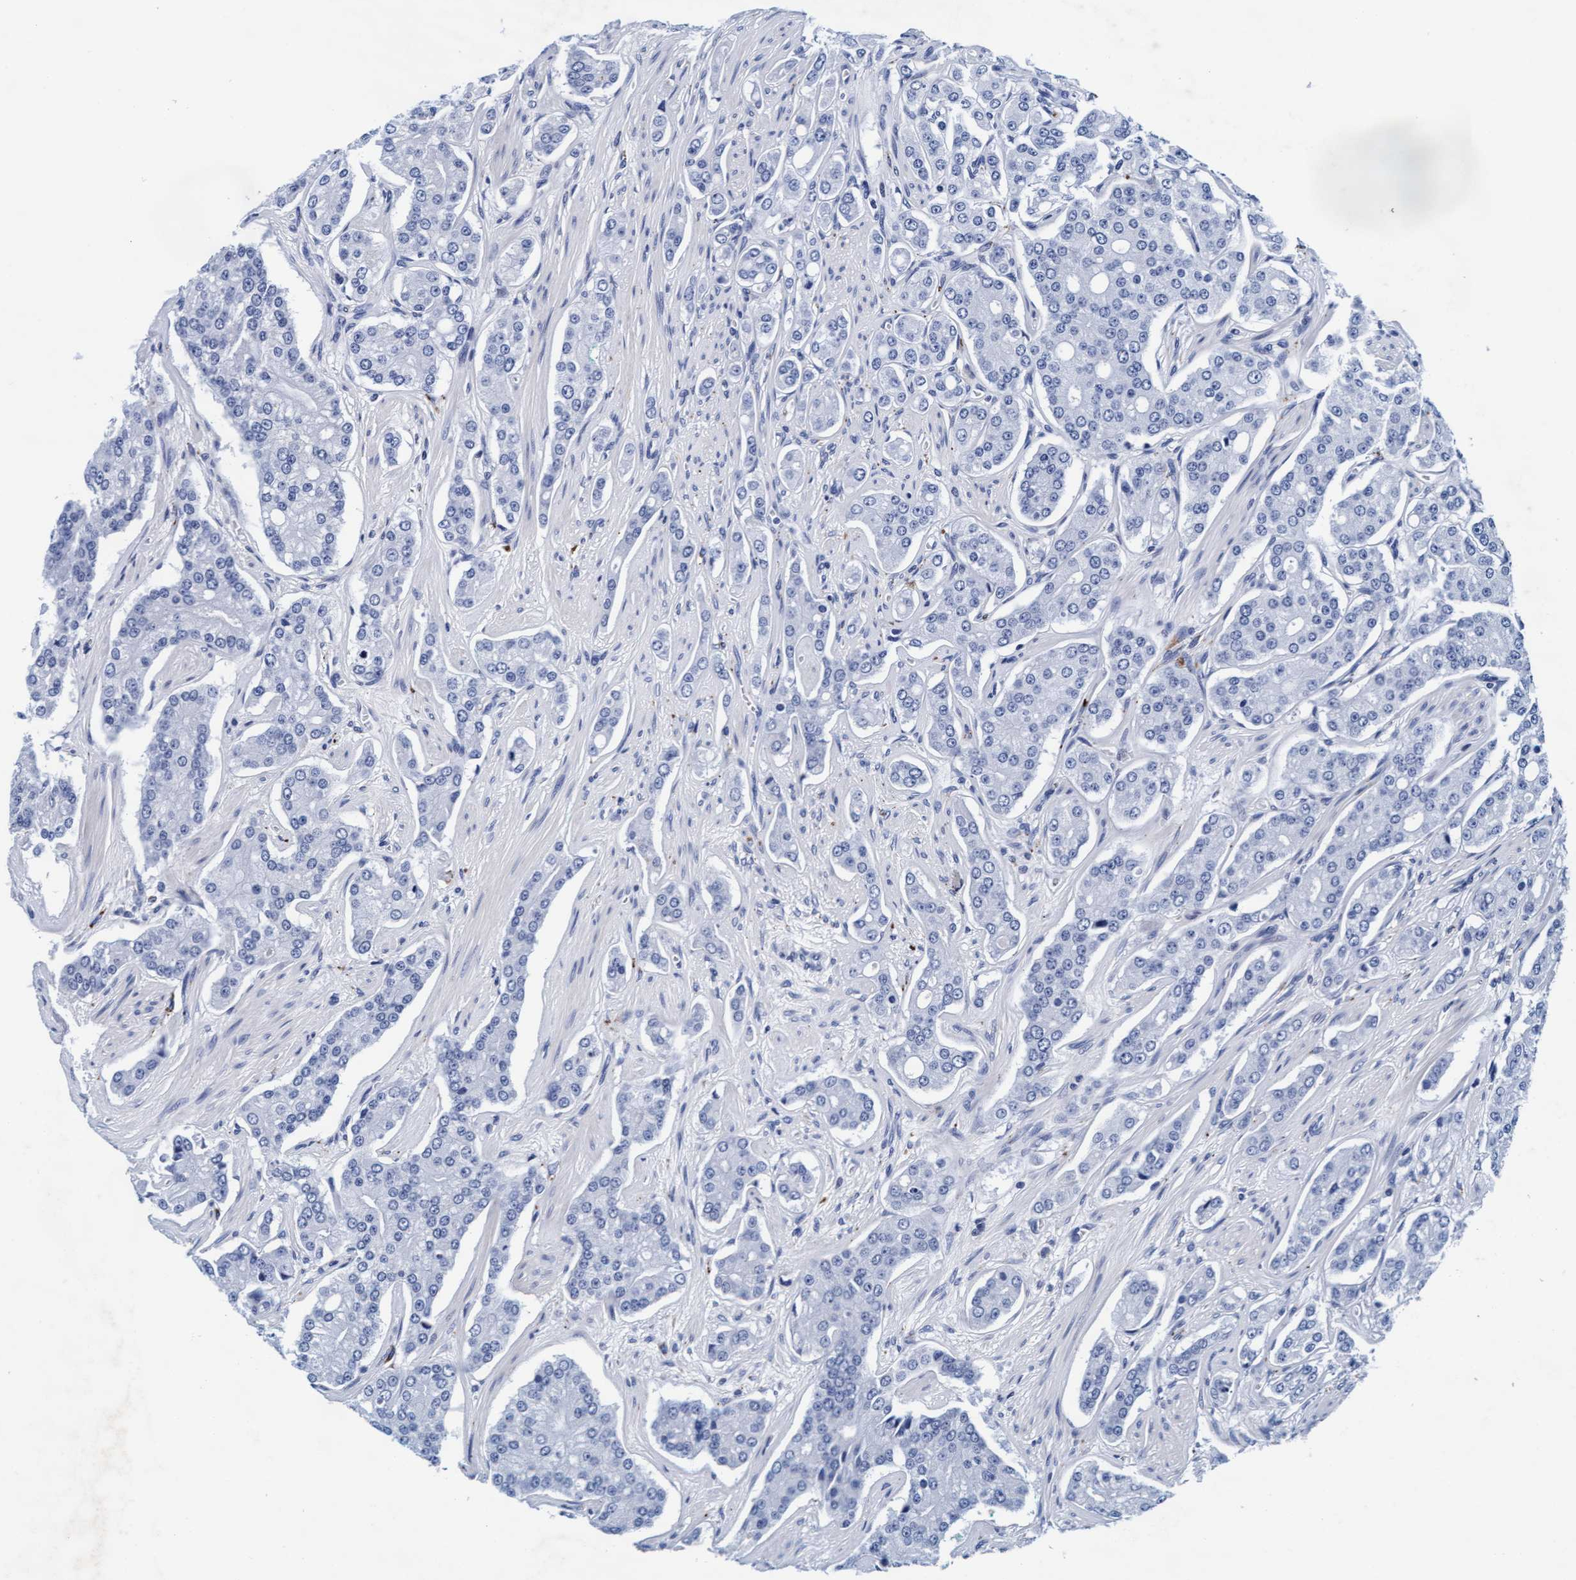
{"staining": {"intensity": "negative", "quantity": "none", "location": "none"}, "tissue": "prostate cancer", "cell_type": "Tumor cells", "image_type": "cancer", "snomed": [{"axis": "morphology", "description": "Adenocarcinoma, High grade"}, {"axis": "topography", "description": "Prostate"}], "caption": "Human prostate cancer (adenocarcinoma (high-grade)) stained for a protein using immunohistochemistry shows no positivity in tumor cells.", "gene": "ARSG", "patient": {"sex": "male", "age": 71}}